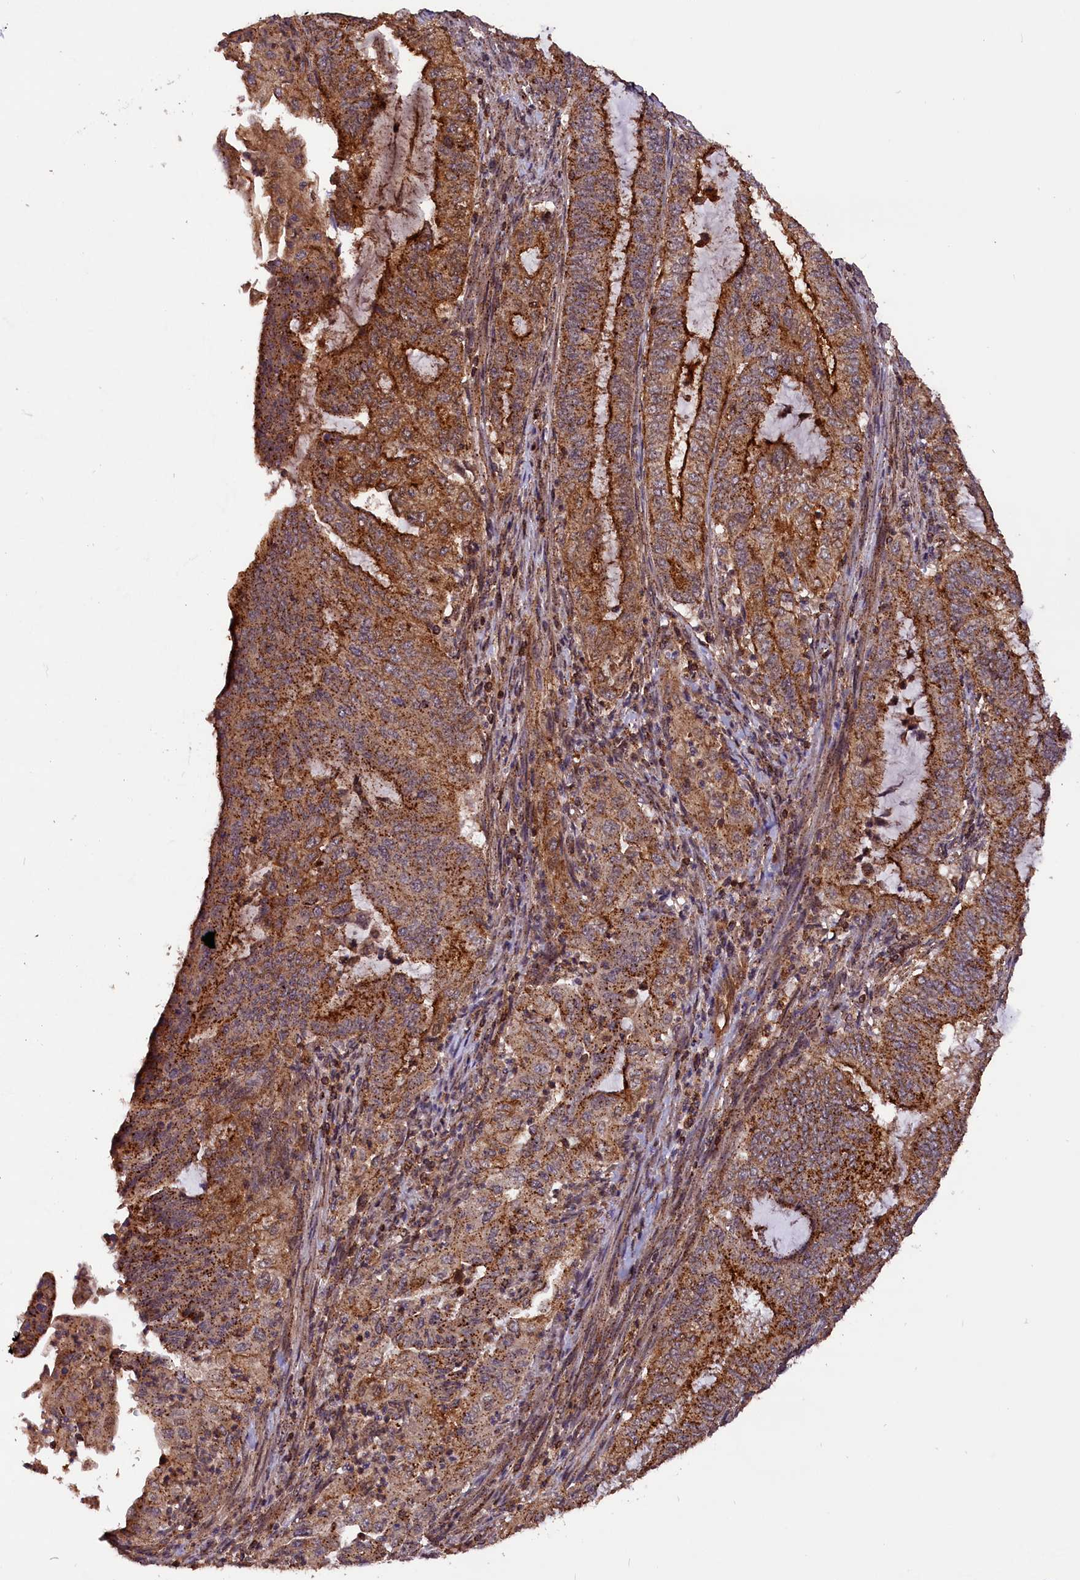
{"staining": {"intensity": "strong", "quantity": ">75%", "location": "cytoplasmic/membranous"}, "tissue": "endometrial cancer", "cell_type": "Tumor cells", "image_type": "cancer", "snomed": [{"axis": "morphology", "description": "Adenocarcinoma, NOS"}, {"axis": "topography", "description": "Endometrium"}], "caption": "An immunohistochemistry (IHC) micrograph of tumor tissue is shown. Protein staining in brown labels strong cytoplasmic/membranous positivity in endometrial cancer within tumor cells. Nuclei are stained in blue.", "gene": "IST1", "patient": {"sex": "female", "age": 51}}